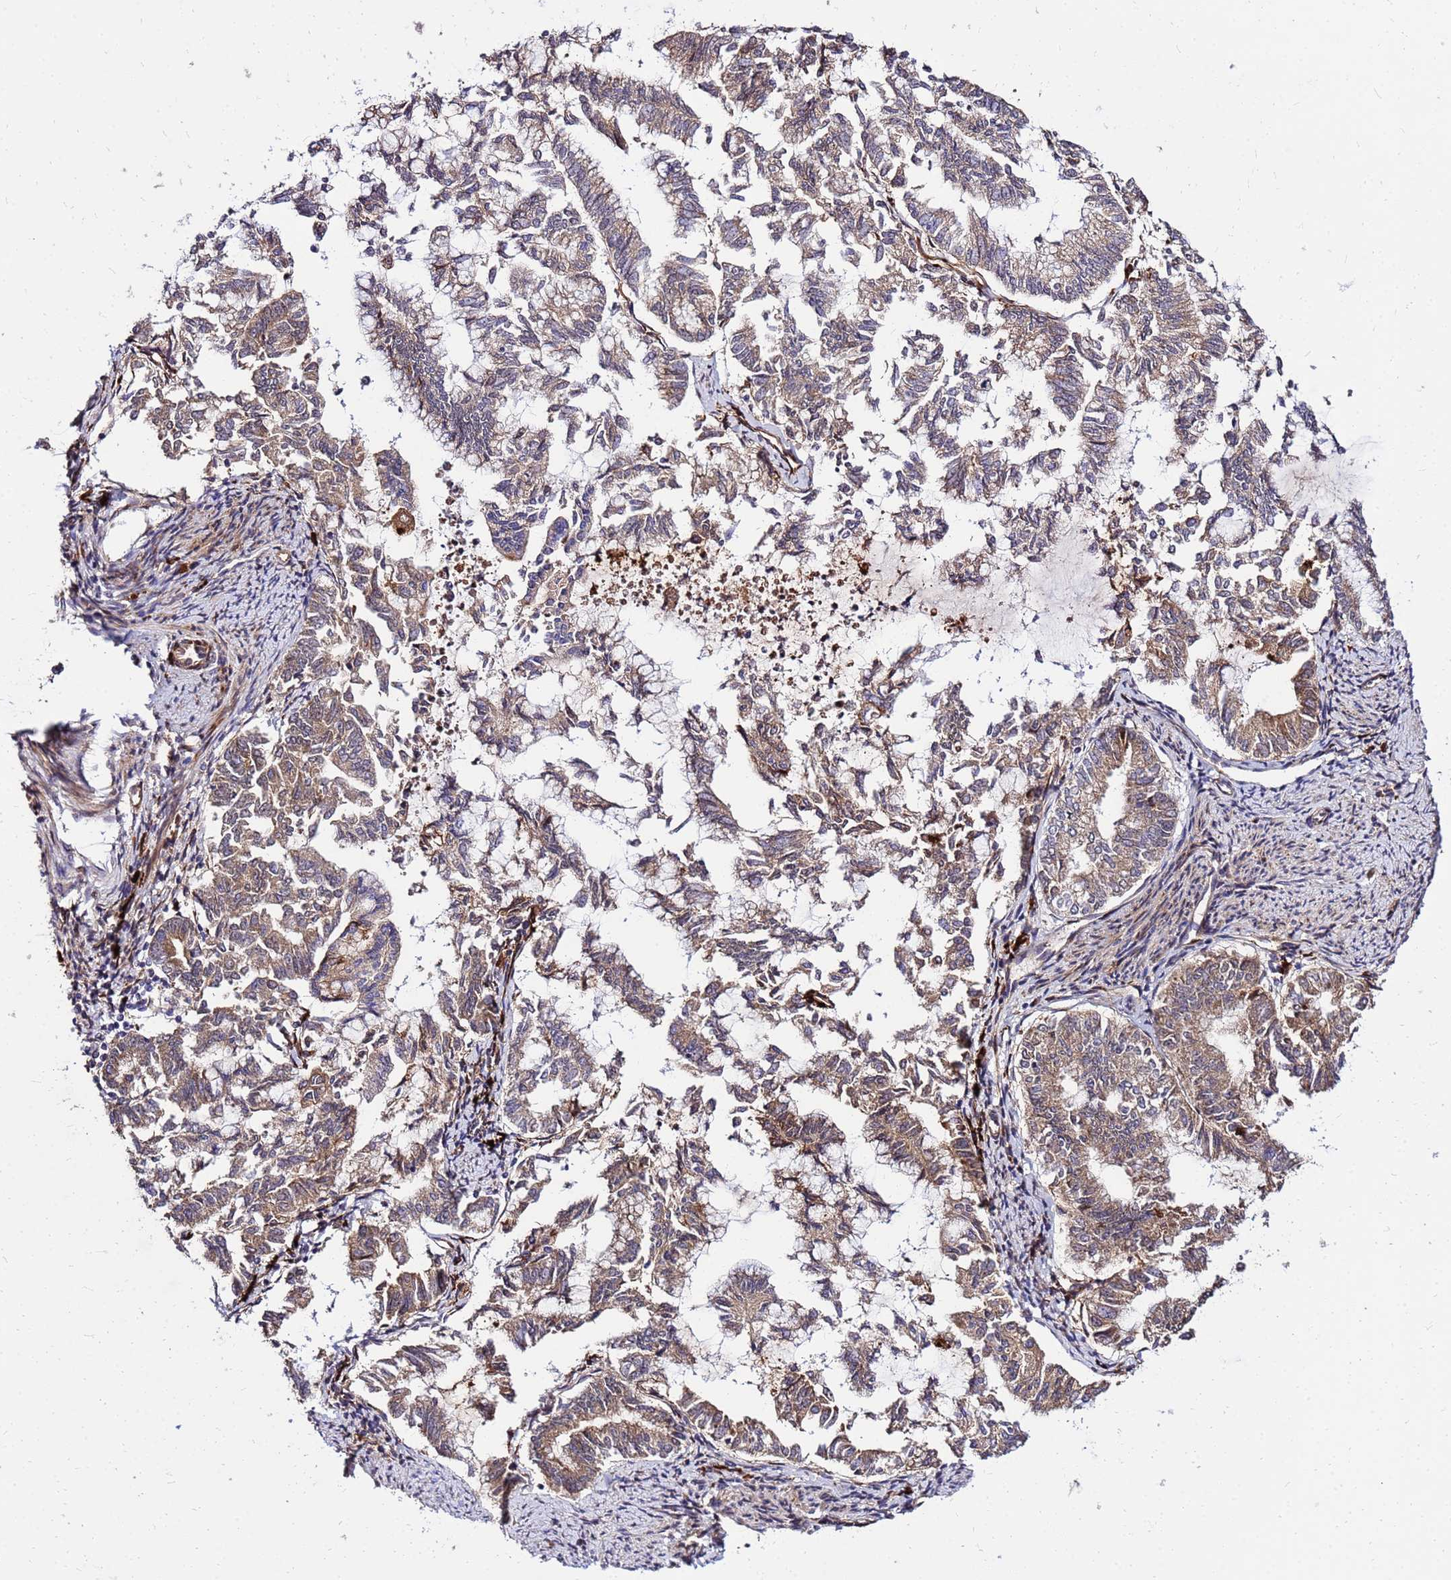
{"staining": {"intensity": "moderate", "quantity": ">75%", "location": "cytoplasmic/membranous"}, "tissue": "endometrial cancer", "cell_type": "Tumor cells", "image_type": "cancer", "snomed": [{"axis": "morphology", "description": "Adenocarcinoma, NOS"}, {"axis": "topography", "description": "Endometrium"}], "caption": "This is a micrograph of immunohistochemistry (IHC) staining of endometrial cancer (adenocarcinoma), which shows moderate staining in the cytoplasmic/membranous of tumor cells.", "gene": "WWC2", "patient": {"sex": "female", "age": 79}}